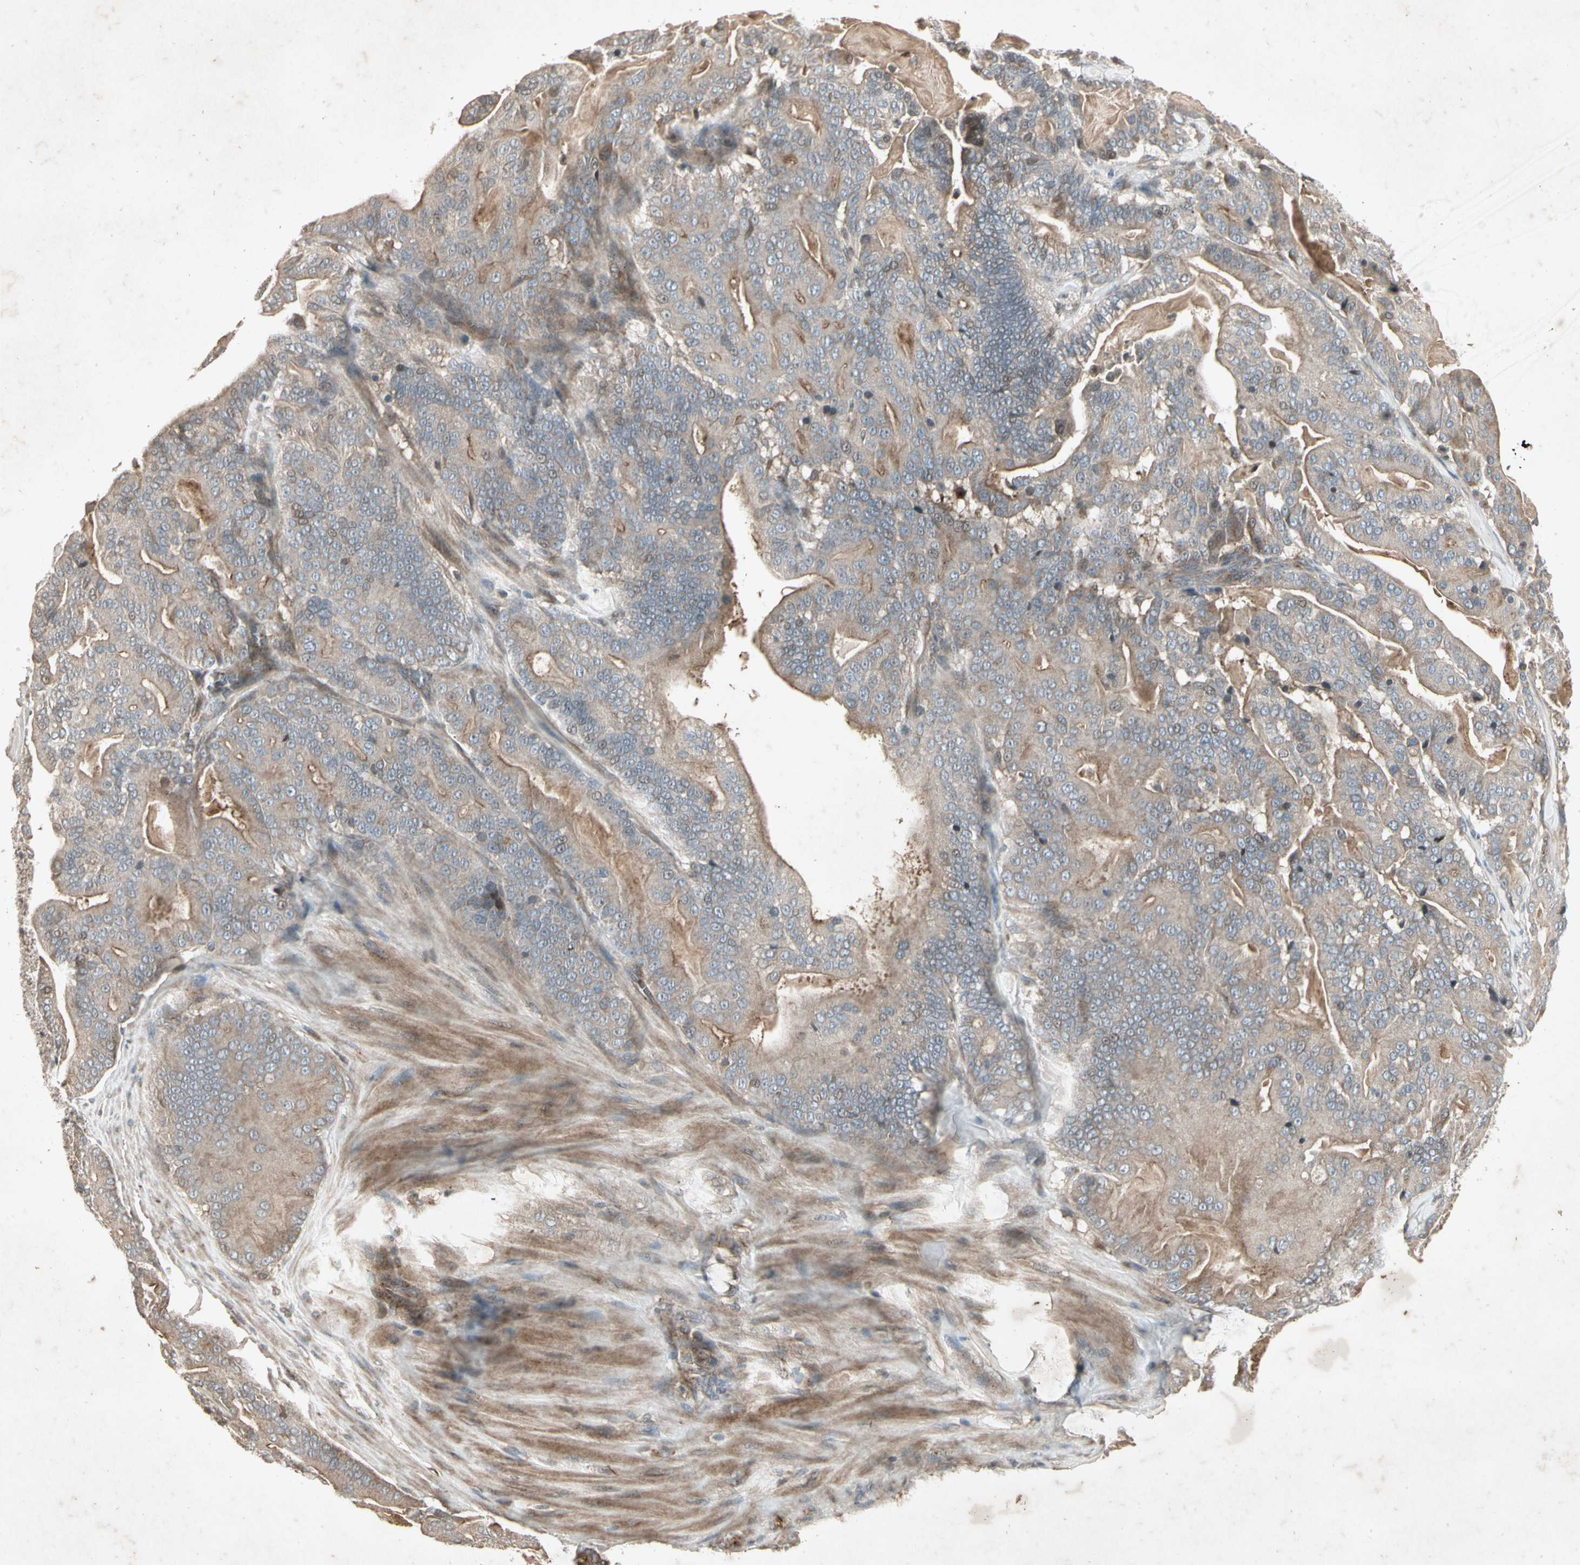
{"staining": {"intensity": "weak", "quantity": ">75%", "location": "cytoplasmic/membranous"}, "tissue": "pancreatic cancer", "cell_type": "Tumor cells", "image_type": "cancer", "snomed": [{"axis": "morphology", "description": "Adenocarcinoma, NOS"}, {"axis": "topography", "description": "Pancreas"}], "caption": "Immunohistochemical staining of human adenocarcinoma (pancreatic) shows low levels of weak cytoplasmic/membranous protein positivity in about >75% of tumor cells.", "gene": "TEK", "patient": {"sex": "male", "age": 63}}